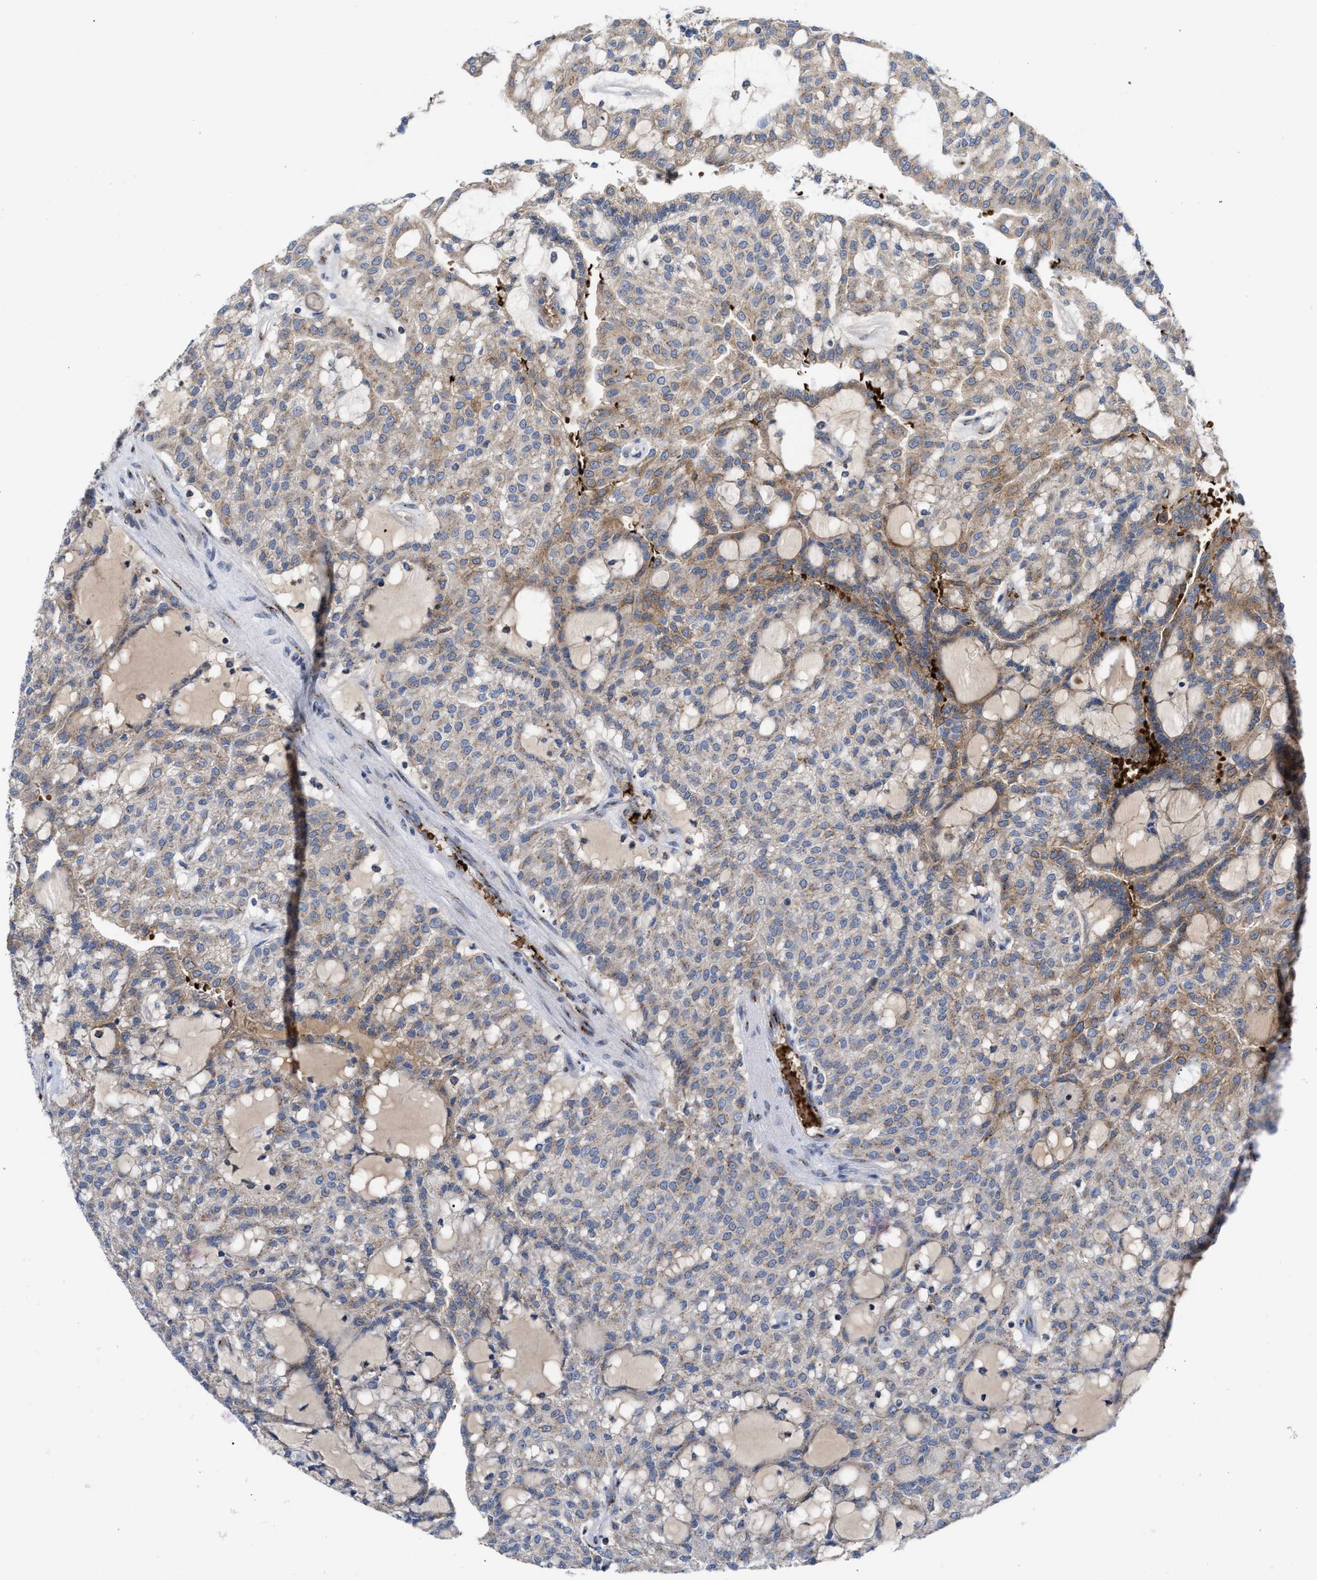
{"staining": {"intensity": "moderate", "quantity": "<25%", "location": "cytoplasmic/membranous"}, "tissue": "renal cancer", "cell_type": "Tumor cells", "image_type": "cancer", "snomed": [{"axis": "morphology", "description": "Adenocarcinoma, NOS"}, {"axis": "topography", "description": "Kidney"}], "caption": "Immunohistochemical staining of renal adenocarcinoma exhibits low levels of moderate cytoplasmic/membranous protein staining in approximately <25% of tumor cells.", "gene": "CCL2", "patient": {"sex": "male", "age": 63}}